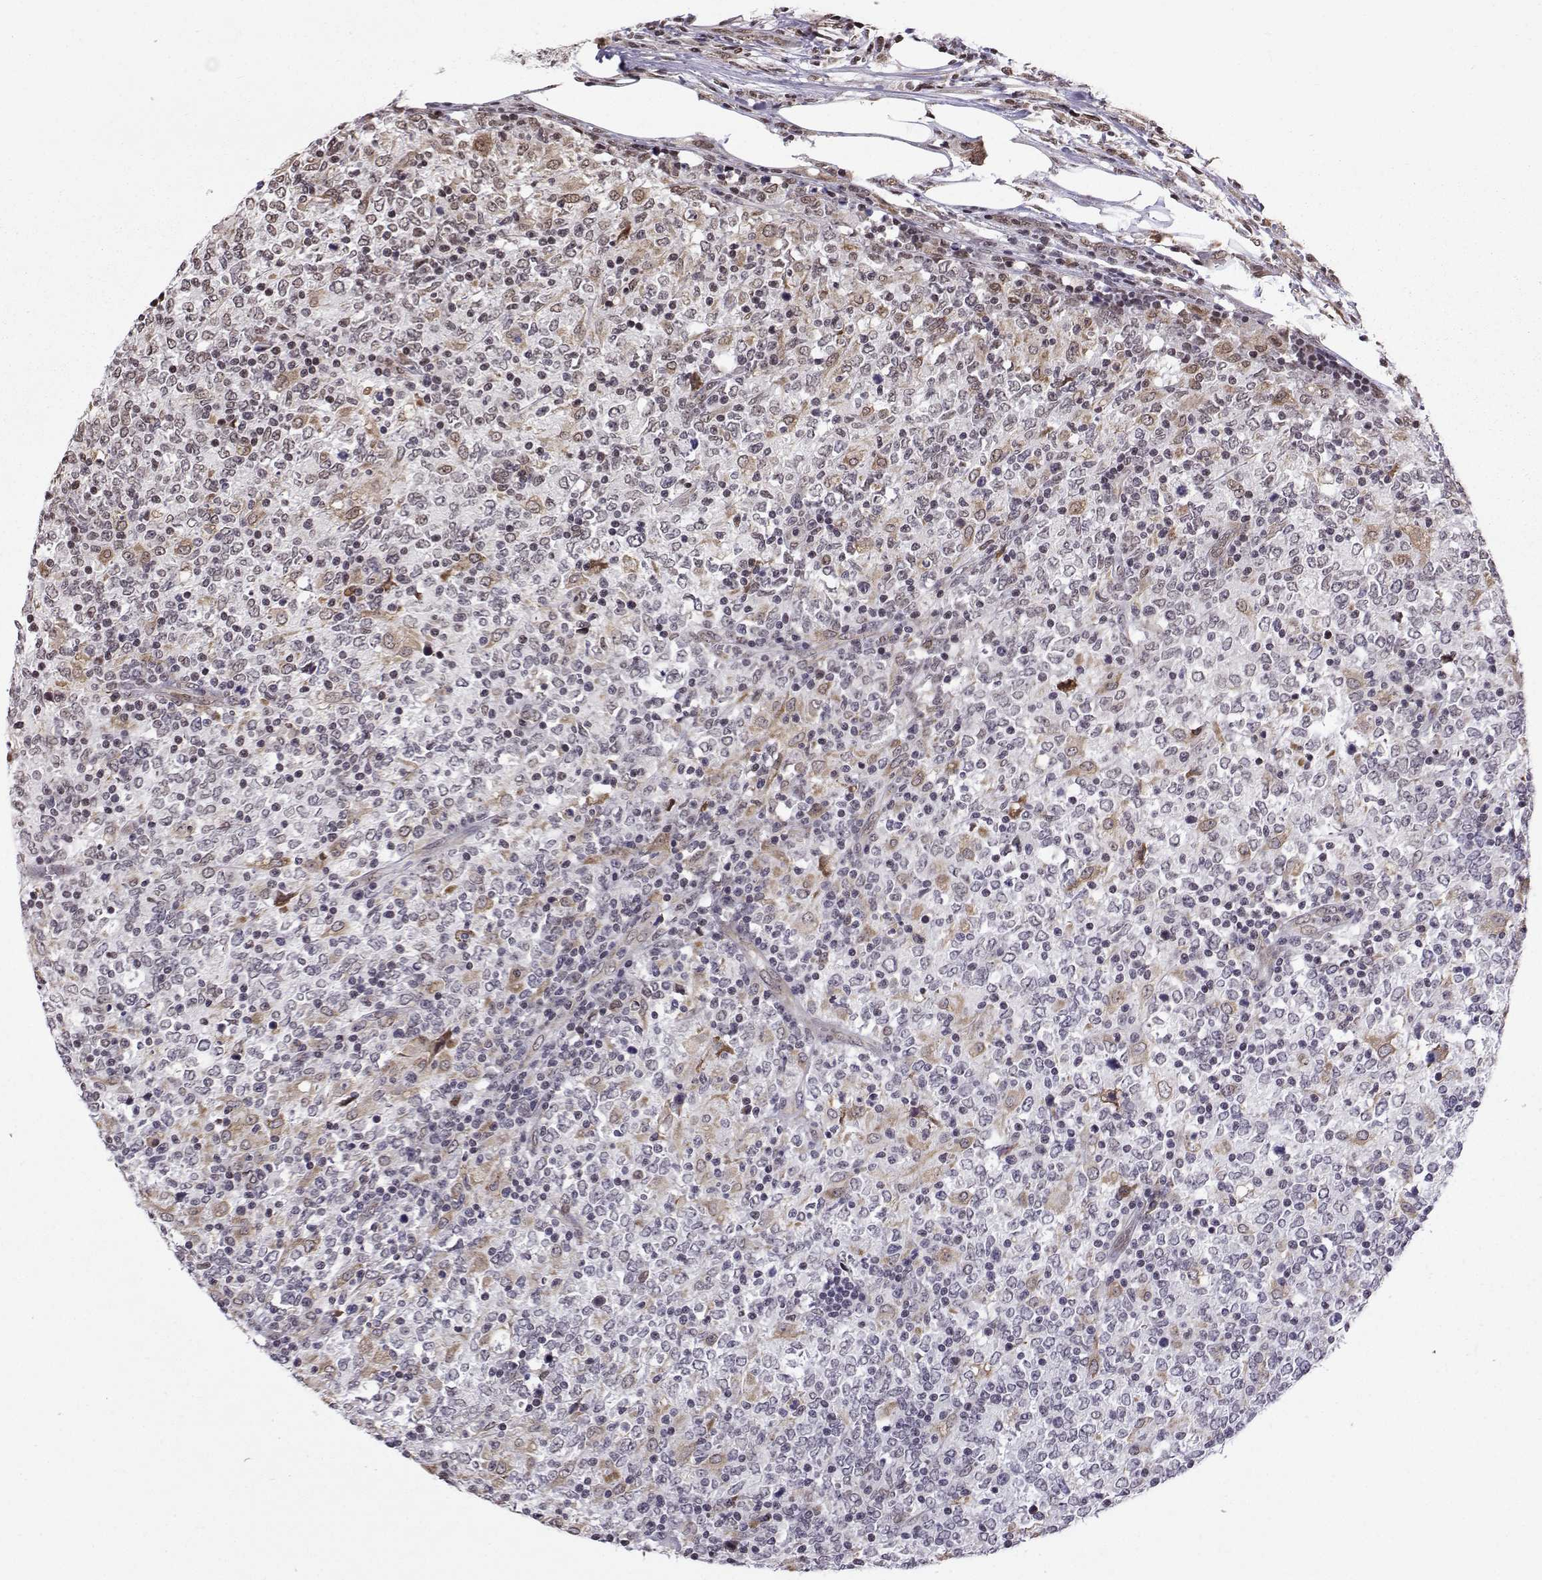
{"staining": {"intensity": "negative", "quantity": "none", "location": "none"}, "tissue": "lymphoma", "cell_type": "Tumor cells", "image_type": "cancer", "snomed": [{"axis": "morphology", "description": "Malignant lymphoma, non-Hodgkin's type, High grade"}, {"axis": "topography", "description": "Lymph node"}], "caption": "IHC of high-grade malignant lymphoma, non-Hodgkin's type displays no positivity in tumor cells.", "gene": "EZH1", "patient": {"sex": "female", "age": 84}}